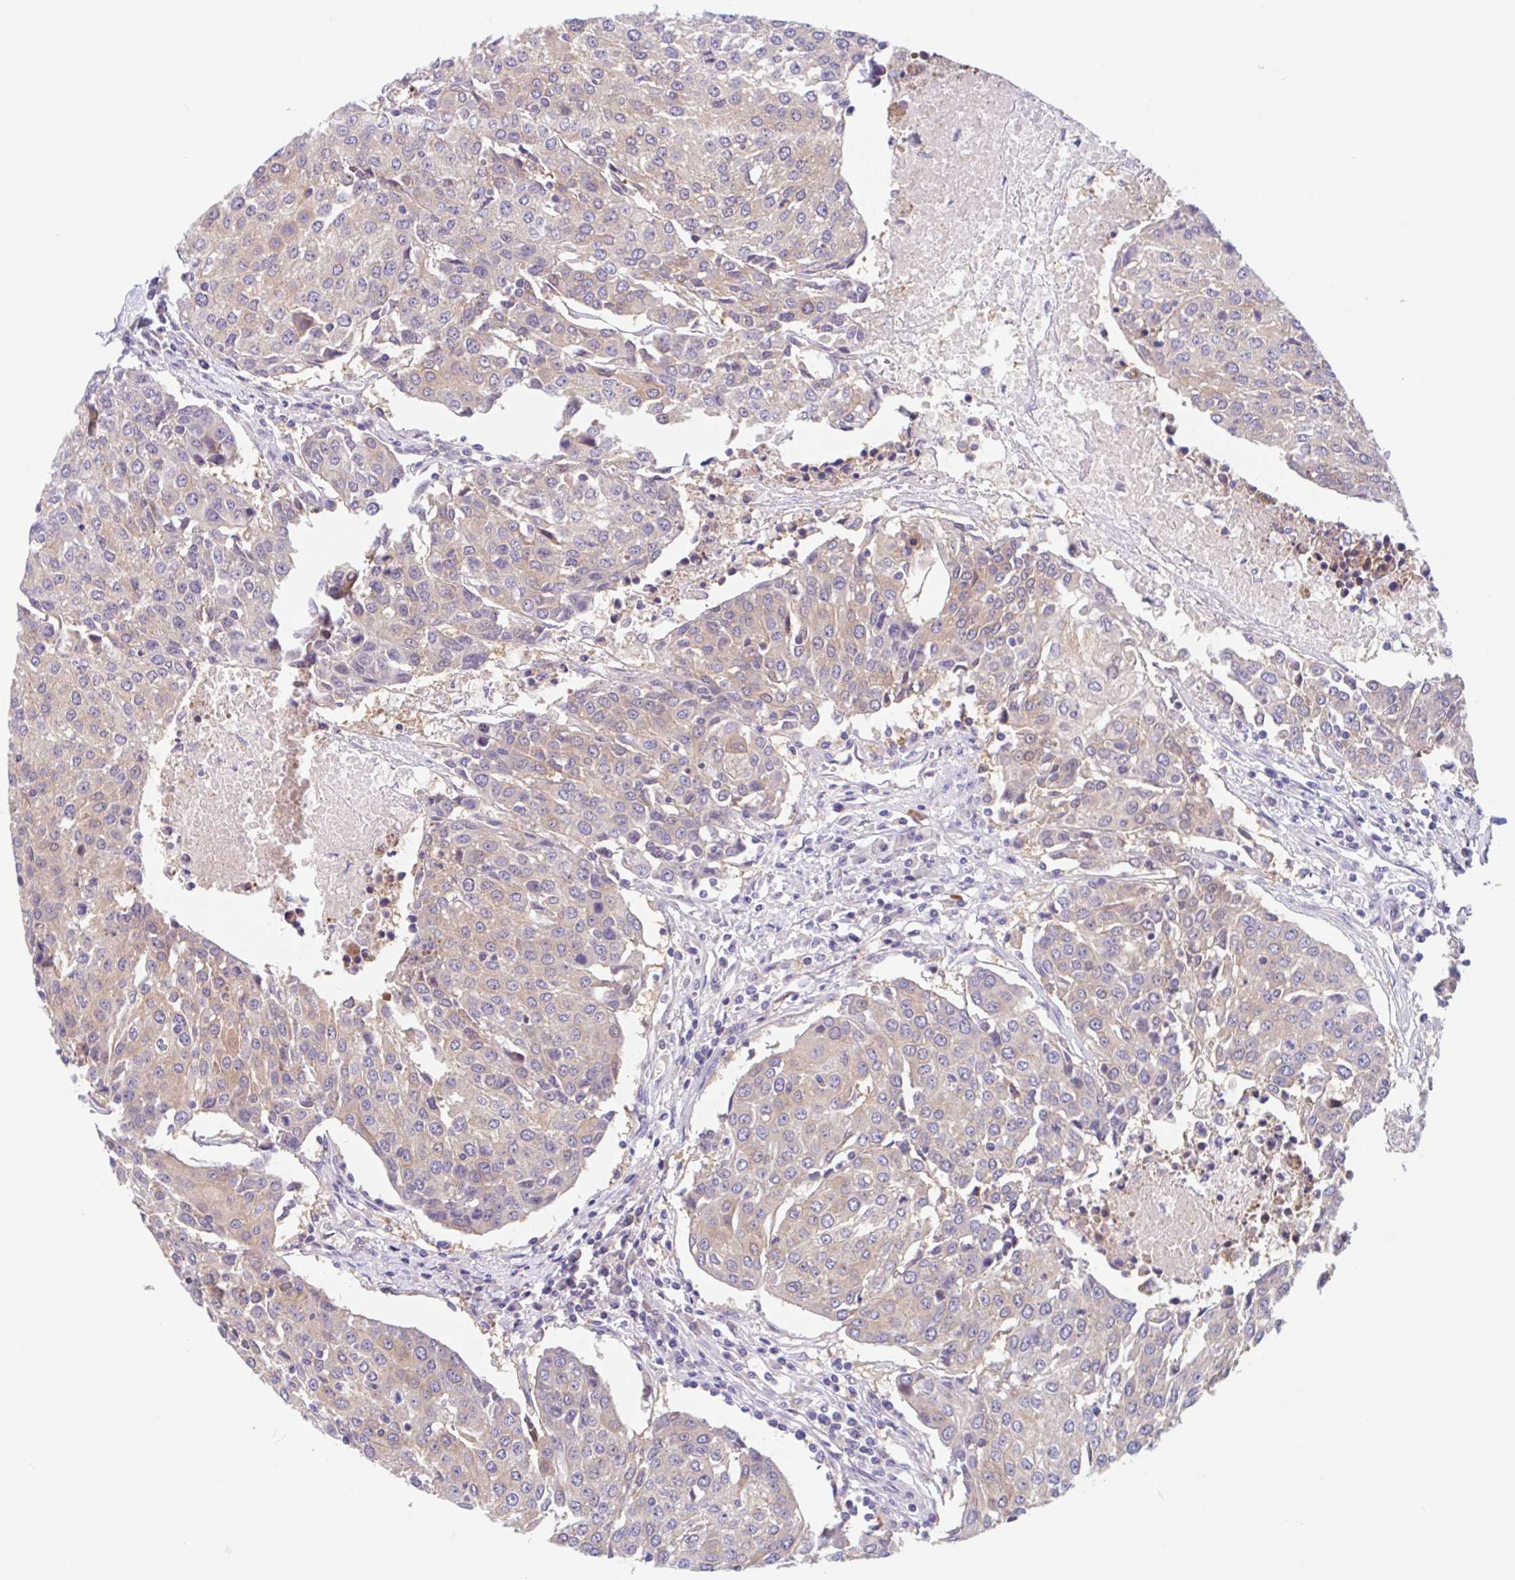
{"staining": {"intensity": "weak", "quantity": ">75%", "location": "cytoplasmic/membranous"}, "tissue": "urothelial cancer", "cell_type": "Tumor cells", "image_type": "cancer", "snomed": [{"axis": "morphology", "description": "Urothelial carcinoma, High grade"}, {"axis": "topography", "description": "Urinary bladder"}], "caption": "Urothelial cancer was stained to show a protein in brown. There is low levels of weak cytoplasmic/membranous positivity in approximately >75% of tumor cells. (DAB IHC with brightfield microscopy, high magnification).", "gene": "TMEM86A", "patient": {"sex": "female", "age": 85}}